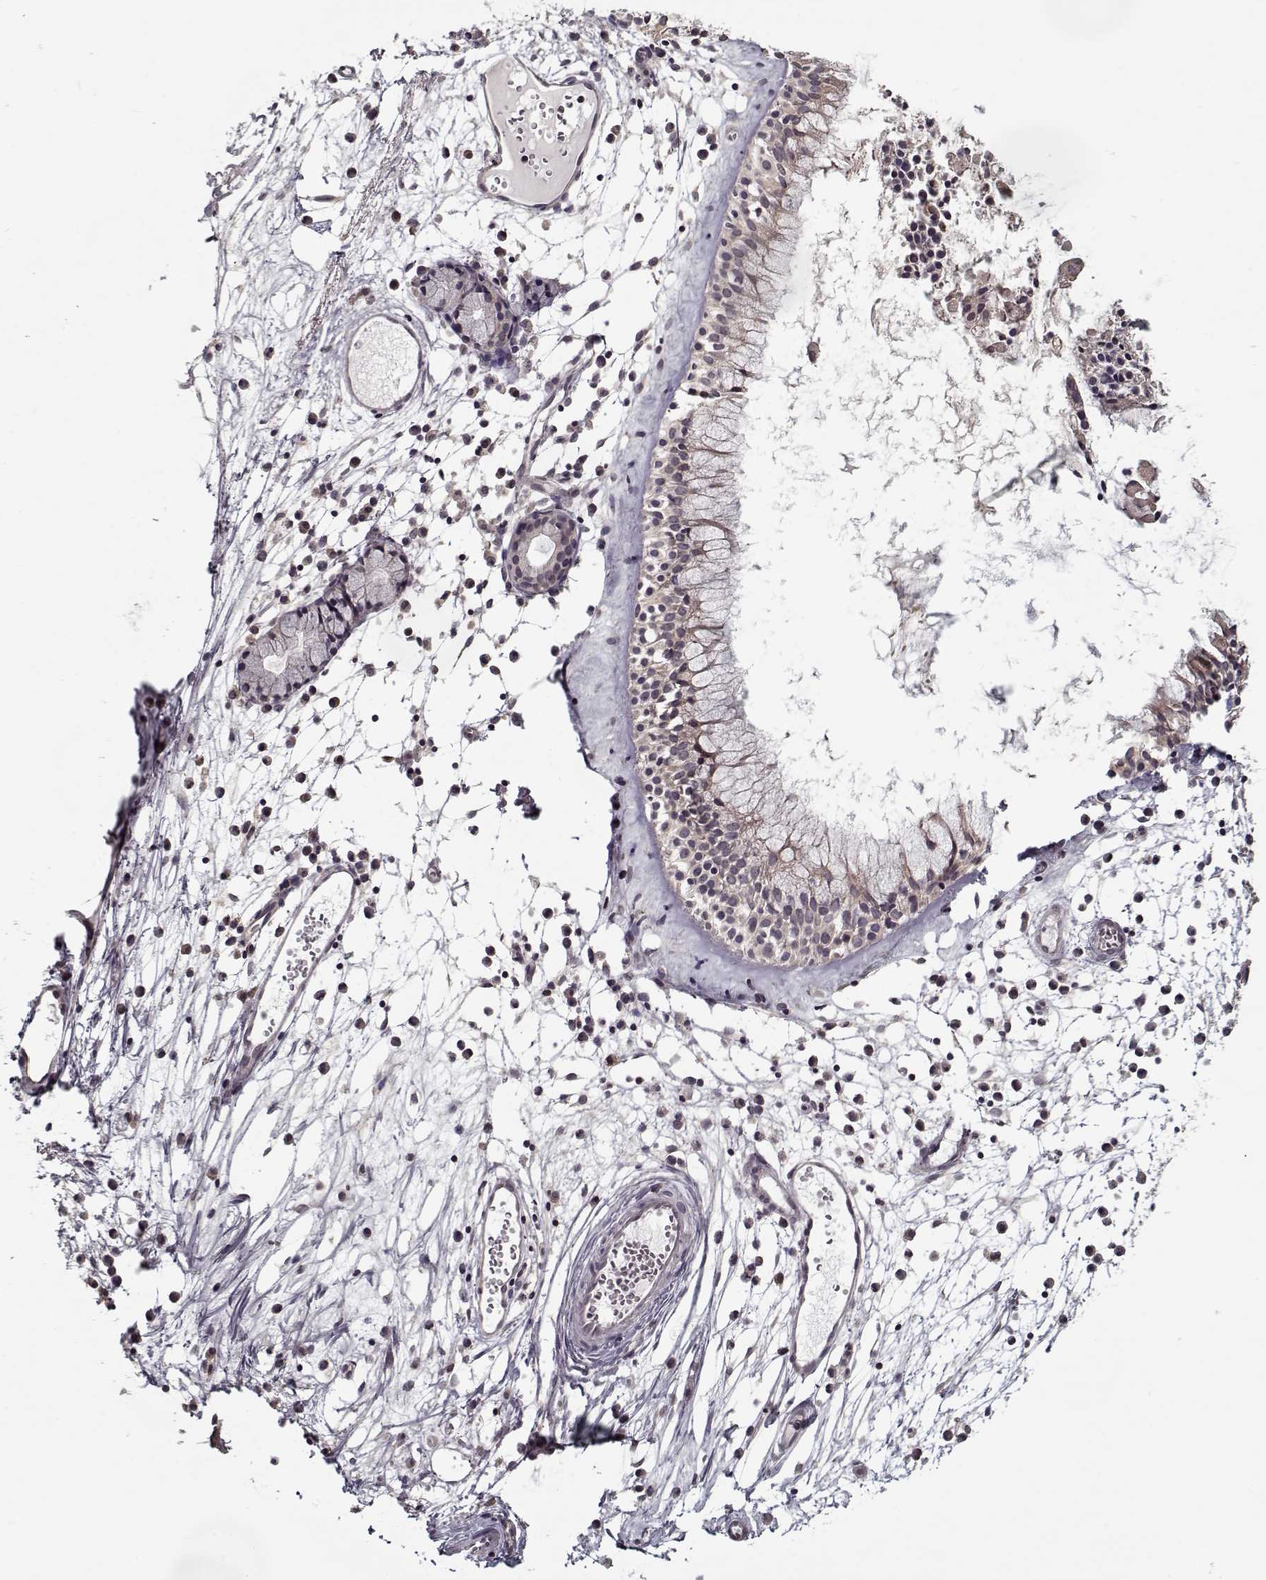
{"staining": {"intensity": "weak", "quantity": "25%-75%", "location": "cytoplasmic/membranous,nuclear"}, "tissue": "nasopharynx", "cell_type": "Respiratory epithelial cells", "image_type": "normal", "snomed": [{"axis": "morphology", "description": "Normal tissue, NOS"}, {"axis": "topography", "description": "Nasopharynx"}], "caption": "Brown immunohistochemical staining in benign nasopharynx shows weak cytoplasmic/membranous,nuclear positivity in about 25%-75% of respiratory epithelial cells. (DAB (3,3'-diaminobenzidine) = brown stain, brightfield microscopy at high magnification).", "gene": "TESPA1", "patient": {"sex": "female", "age": 85}}